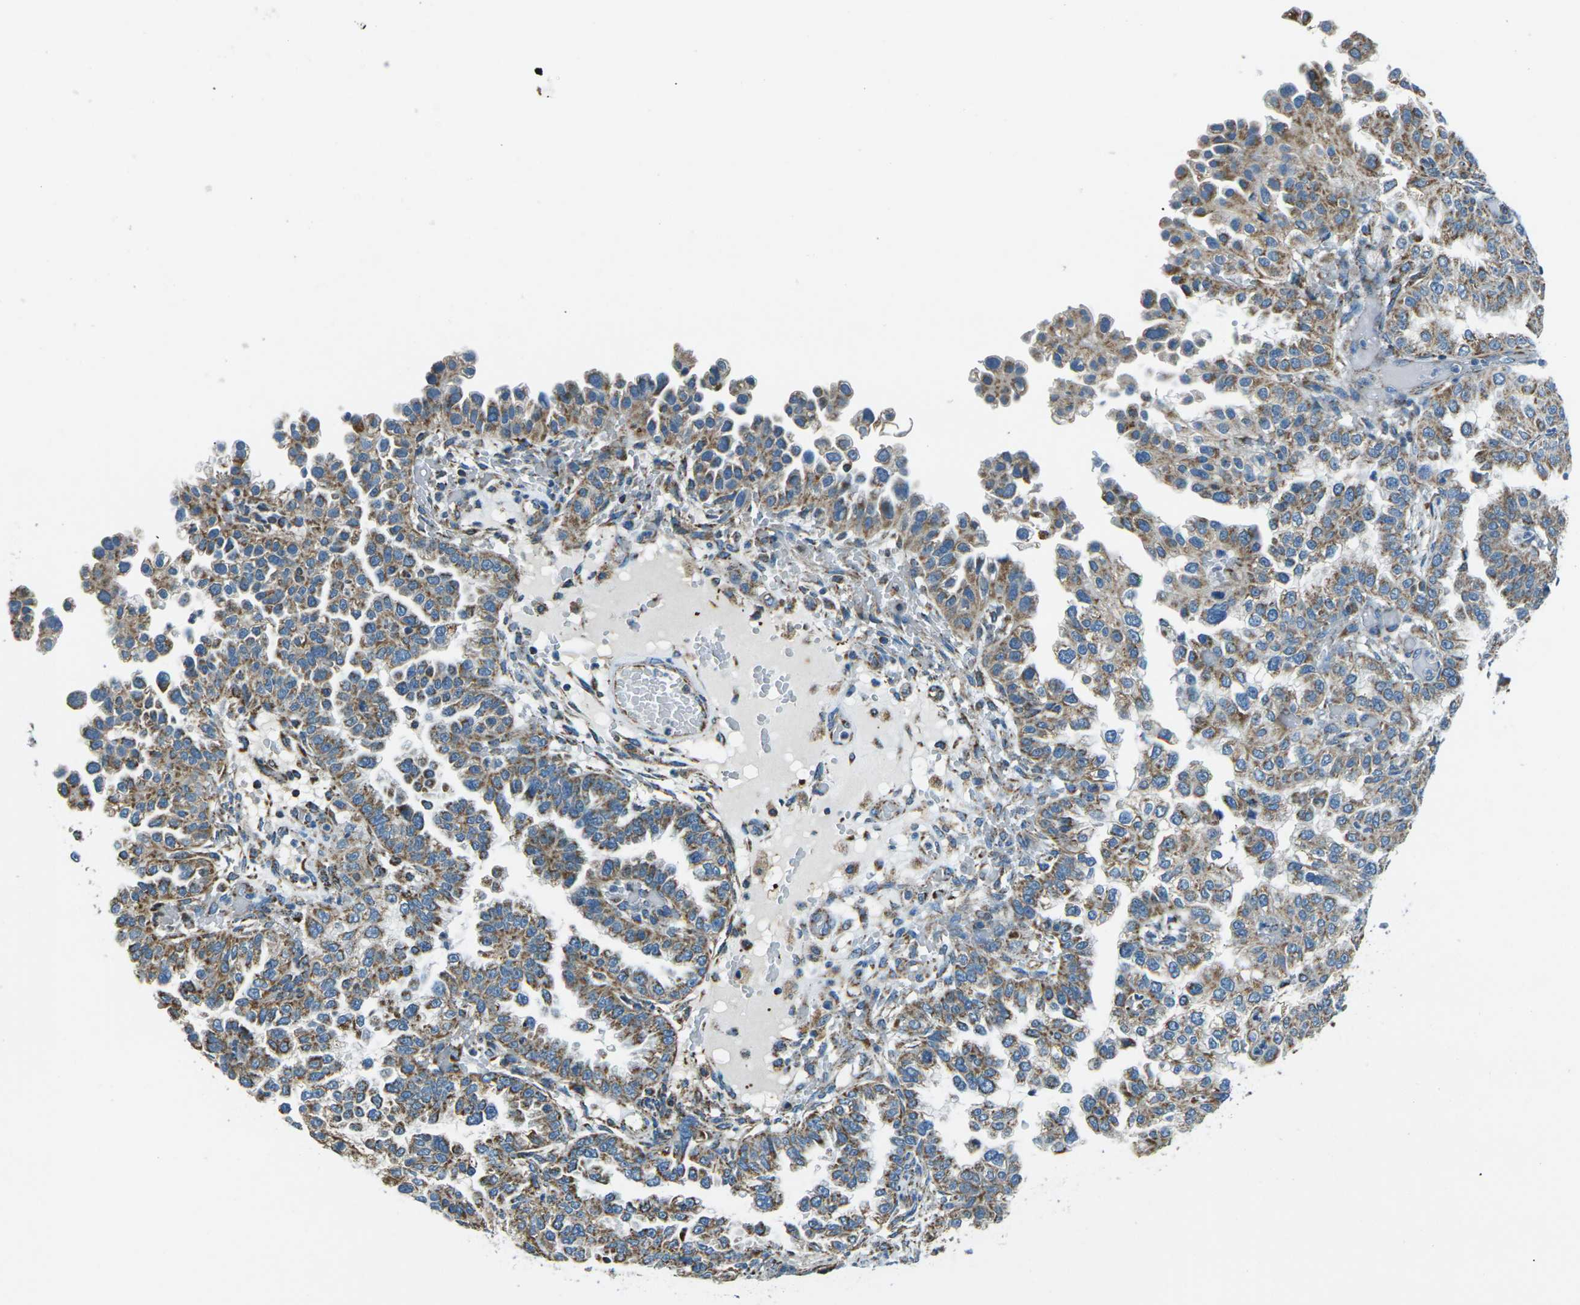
{"staining": {"intensity": "moderate", "quantity": ">75%", "location": "cytoplasmic/membranous"}, "tissue": "endometrial cancer", "cell_type": "Tumor cells", "image_type": "cancer", "snomed": [{"axis": "morphology", "description": "Adenocarcinoma, NOS"}, {"axis": "topography", "description": "Endometrium"}], "caption": "Immunohistochemical staining of adenocarcinoma (endometrial) shows medium levels of moderate cytoplasmic/membranous protein staining in about >75% of tumor cells.", "gene": "IRF3", "patient": {"sex": "female", "age": 85}}